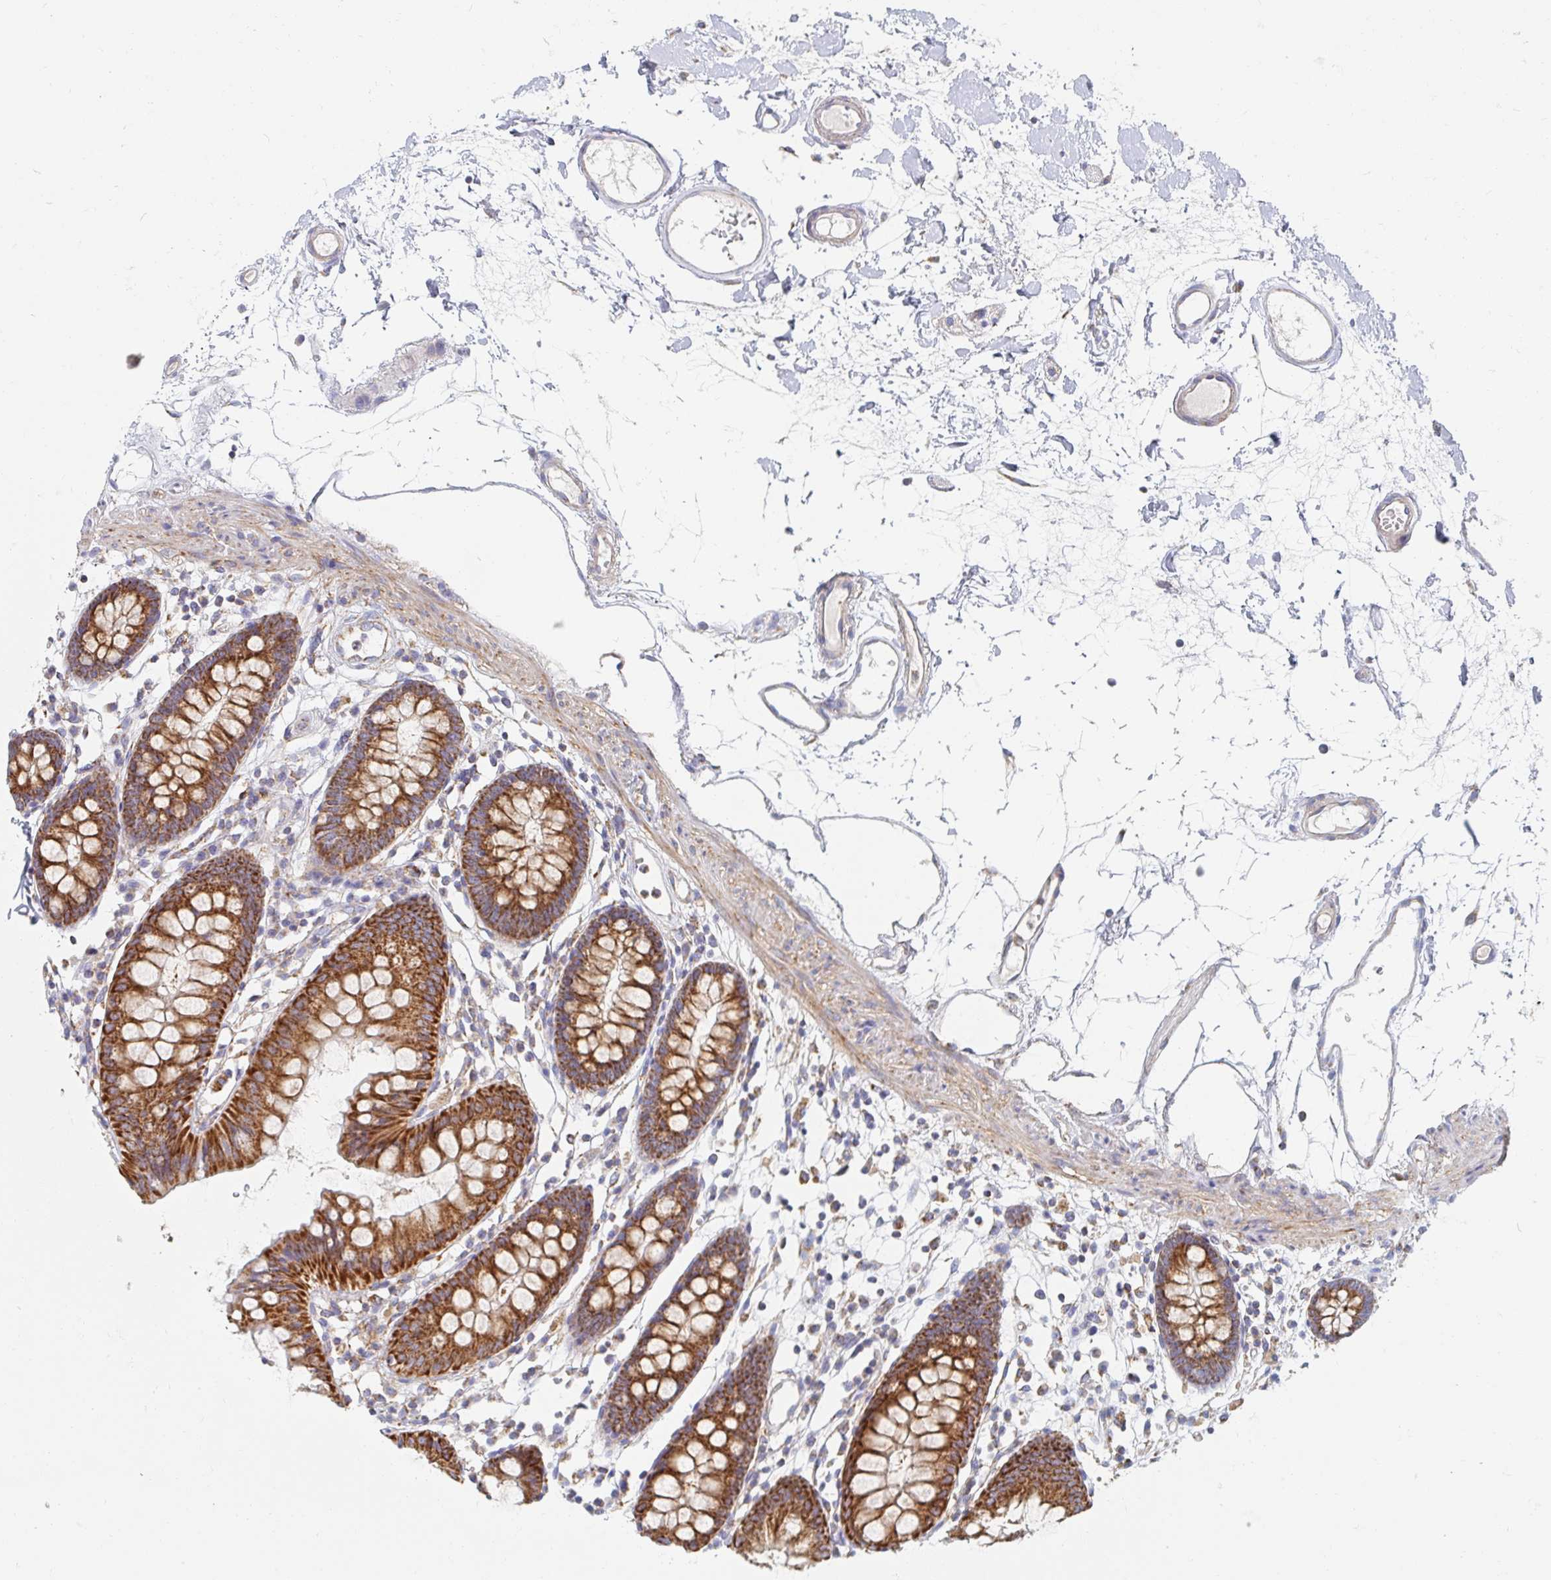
{"staining": {"intensity": "negative", "quantity": "none", "location": "none"}, "tissue": "colon", "cell_type": "Endothelial cells", "image_type": "normal", "snomed": [{"axis": "morphology", "description": "Normal tissue, NOS"}, {"axis": "topography", "description": "Colon"}], "caption": "This is an immunohistochemistry (IHC) histopathology image of unremarkable colon. There is no positivity in endothelial cells.", "gene": "MAVS", "patient": {"sex": "female", "age": 84}}